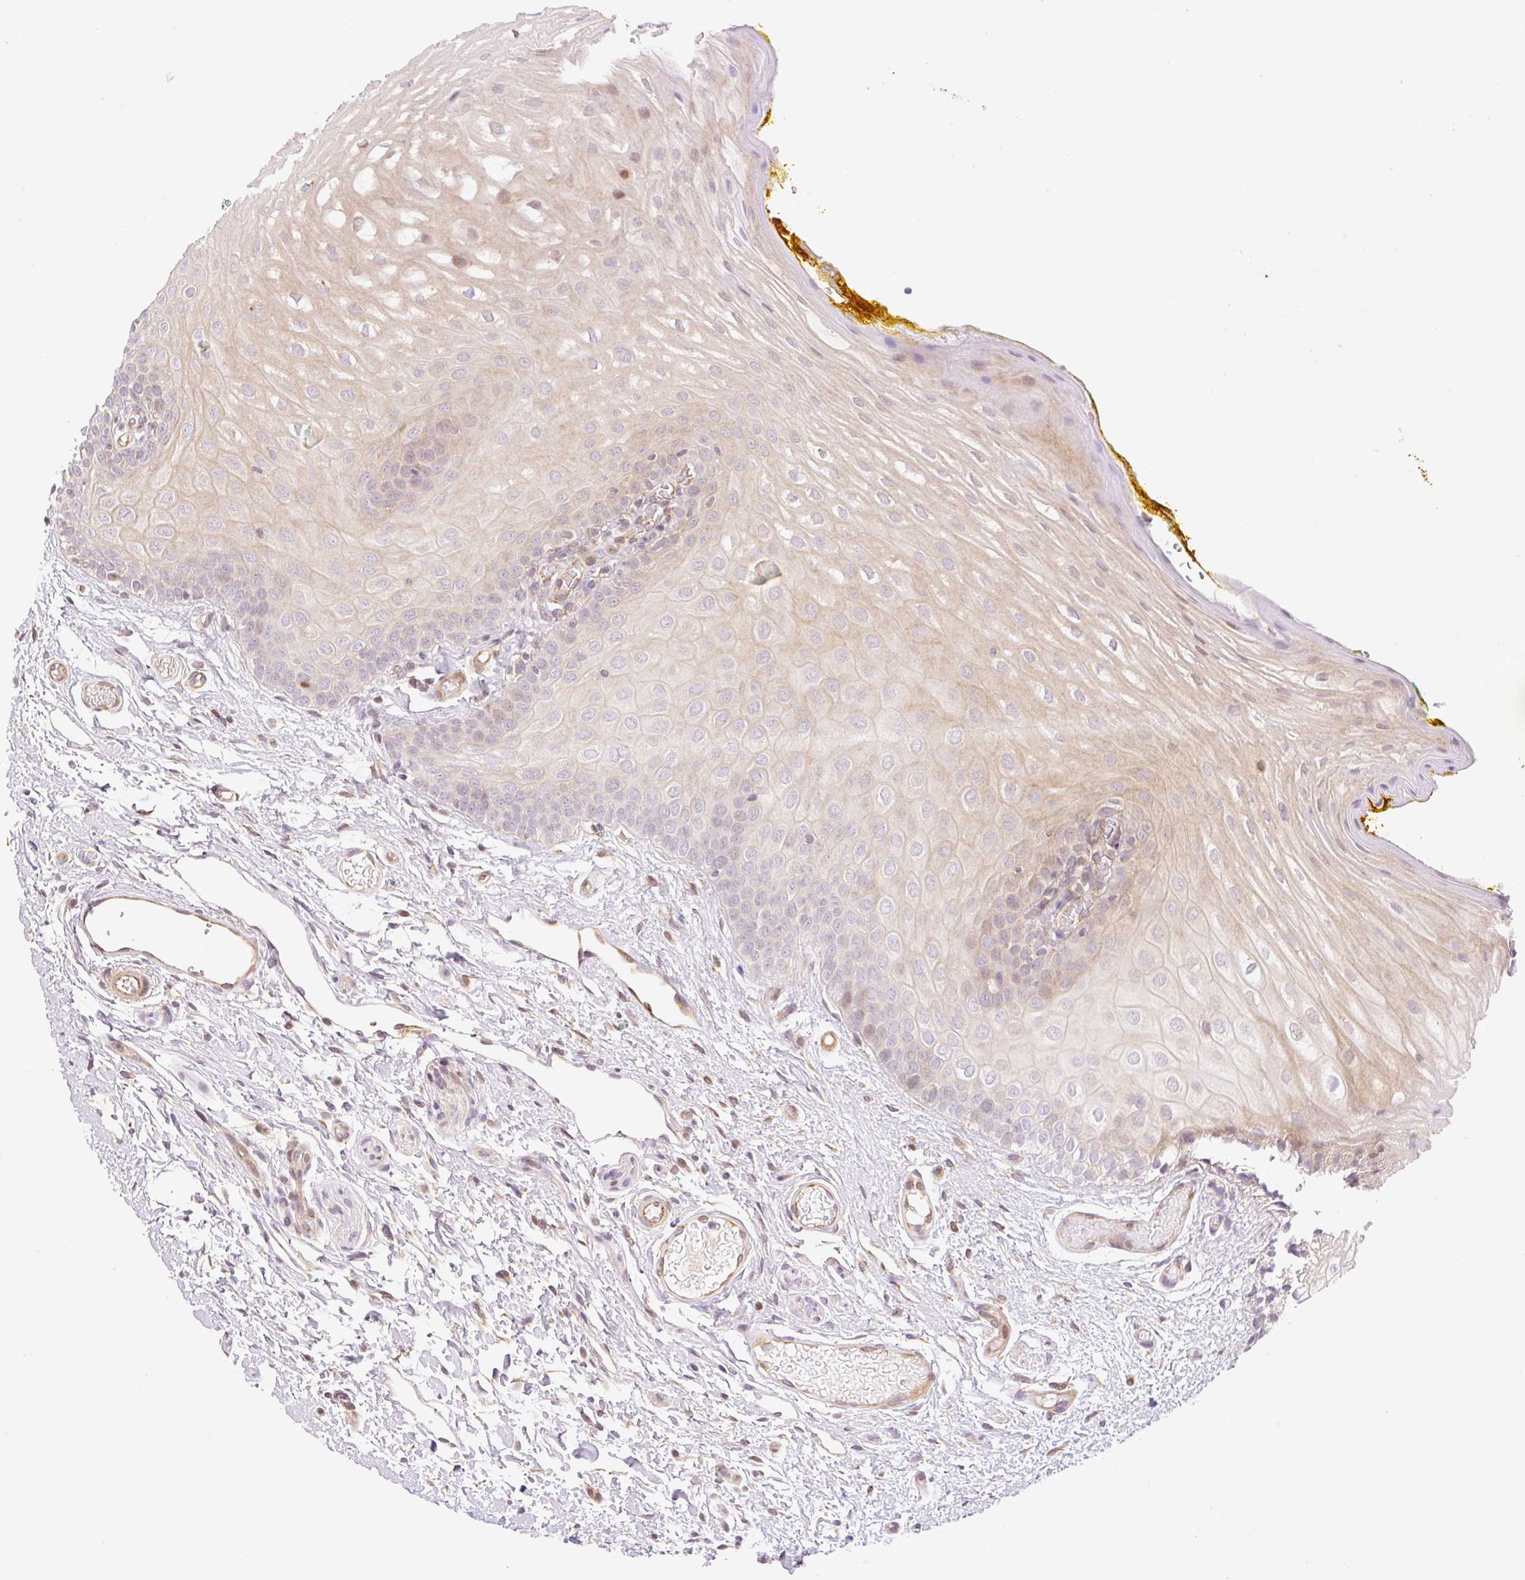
{"staining": {"intensity": "weak", "quantity": ">75%", "location": "cytoplasmic/membranous,nuclear"}, "tissue": "oral mucosa", "cell_type": "Squamous epithelial cells", "image_type": "normal", "snomed": [{"axis": "morphology", "description": "Normal tissue, NOS"}, {"axis": "topography", "description": "Oral tissue"}, {"axis": "topography", "description": "Tounge, NOS"}], "caption": "Protein staining of unremarkable oral mucosa reveals weak cytoplasmic/membranous,nuclear expression in approximately >75% of squamous epithelial cells. (Brightfield microscopy of DAB IHC at high magnification).", "gene": "ZNF394", "patient": {"sex": "female", "age": 60}}